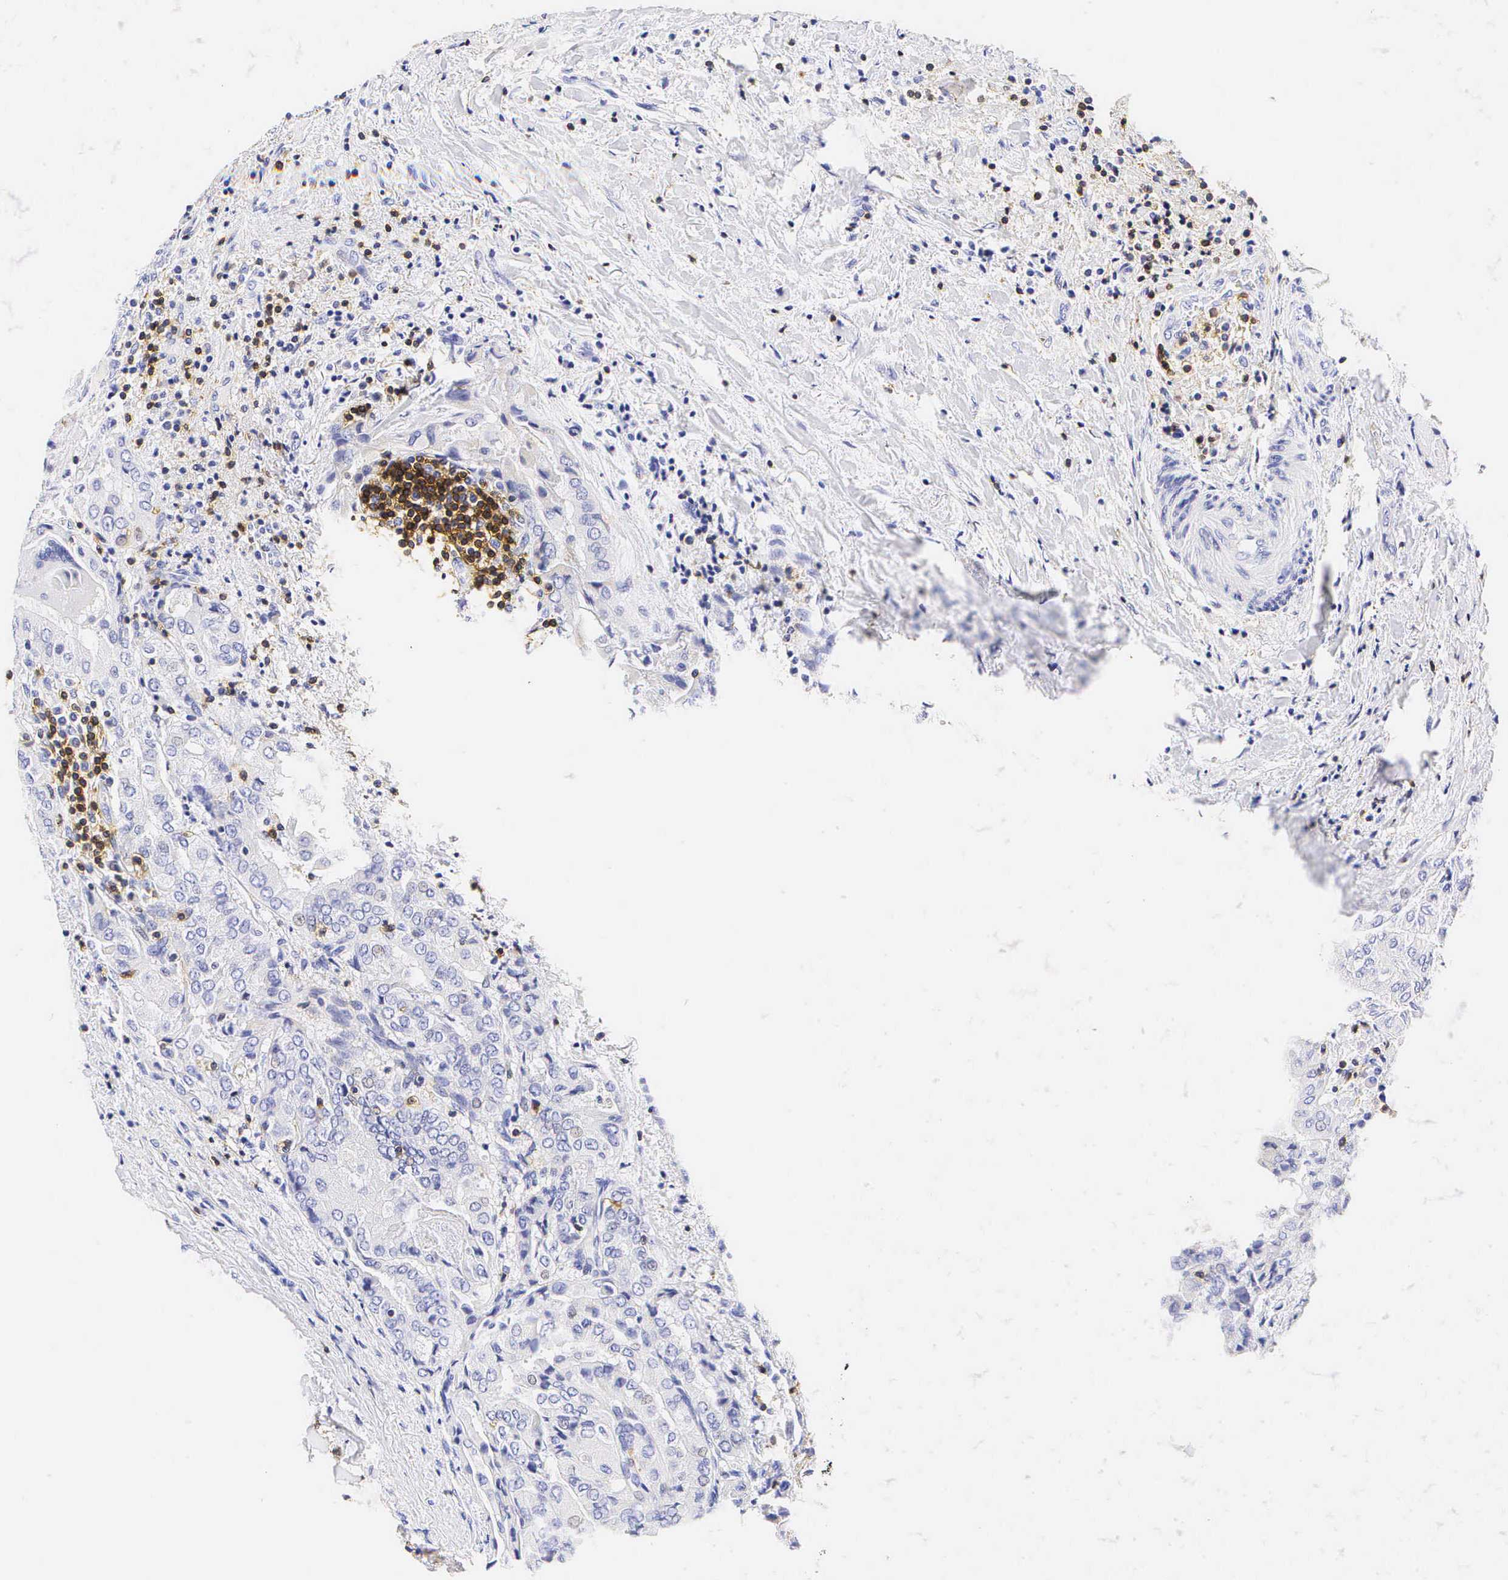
{"staining": {"intensity": "negative", "quantity": "none", "location": "none"}, "tissue": "thyroid cancer", "cell_type": "Tumor cells", "image_type": "cancer", "snomed": [{"axis": "morphology", "description": "Papillary adenocarcinoma, NOS"}, {"axis": "topography", "description": "Thyroid gland"}], "caption": "There is no significant expression in tumor cells of thyroid cancer (papillary adenocarcinoma). Nuclei are stained in blue.", "gene": "CD3E", "patient": {"sex": "female", "age": 71}}